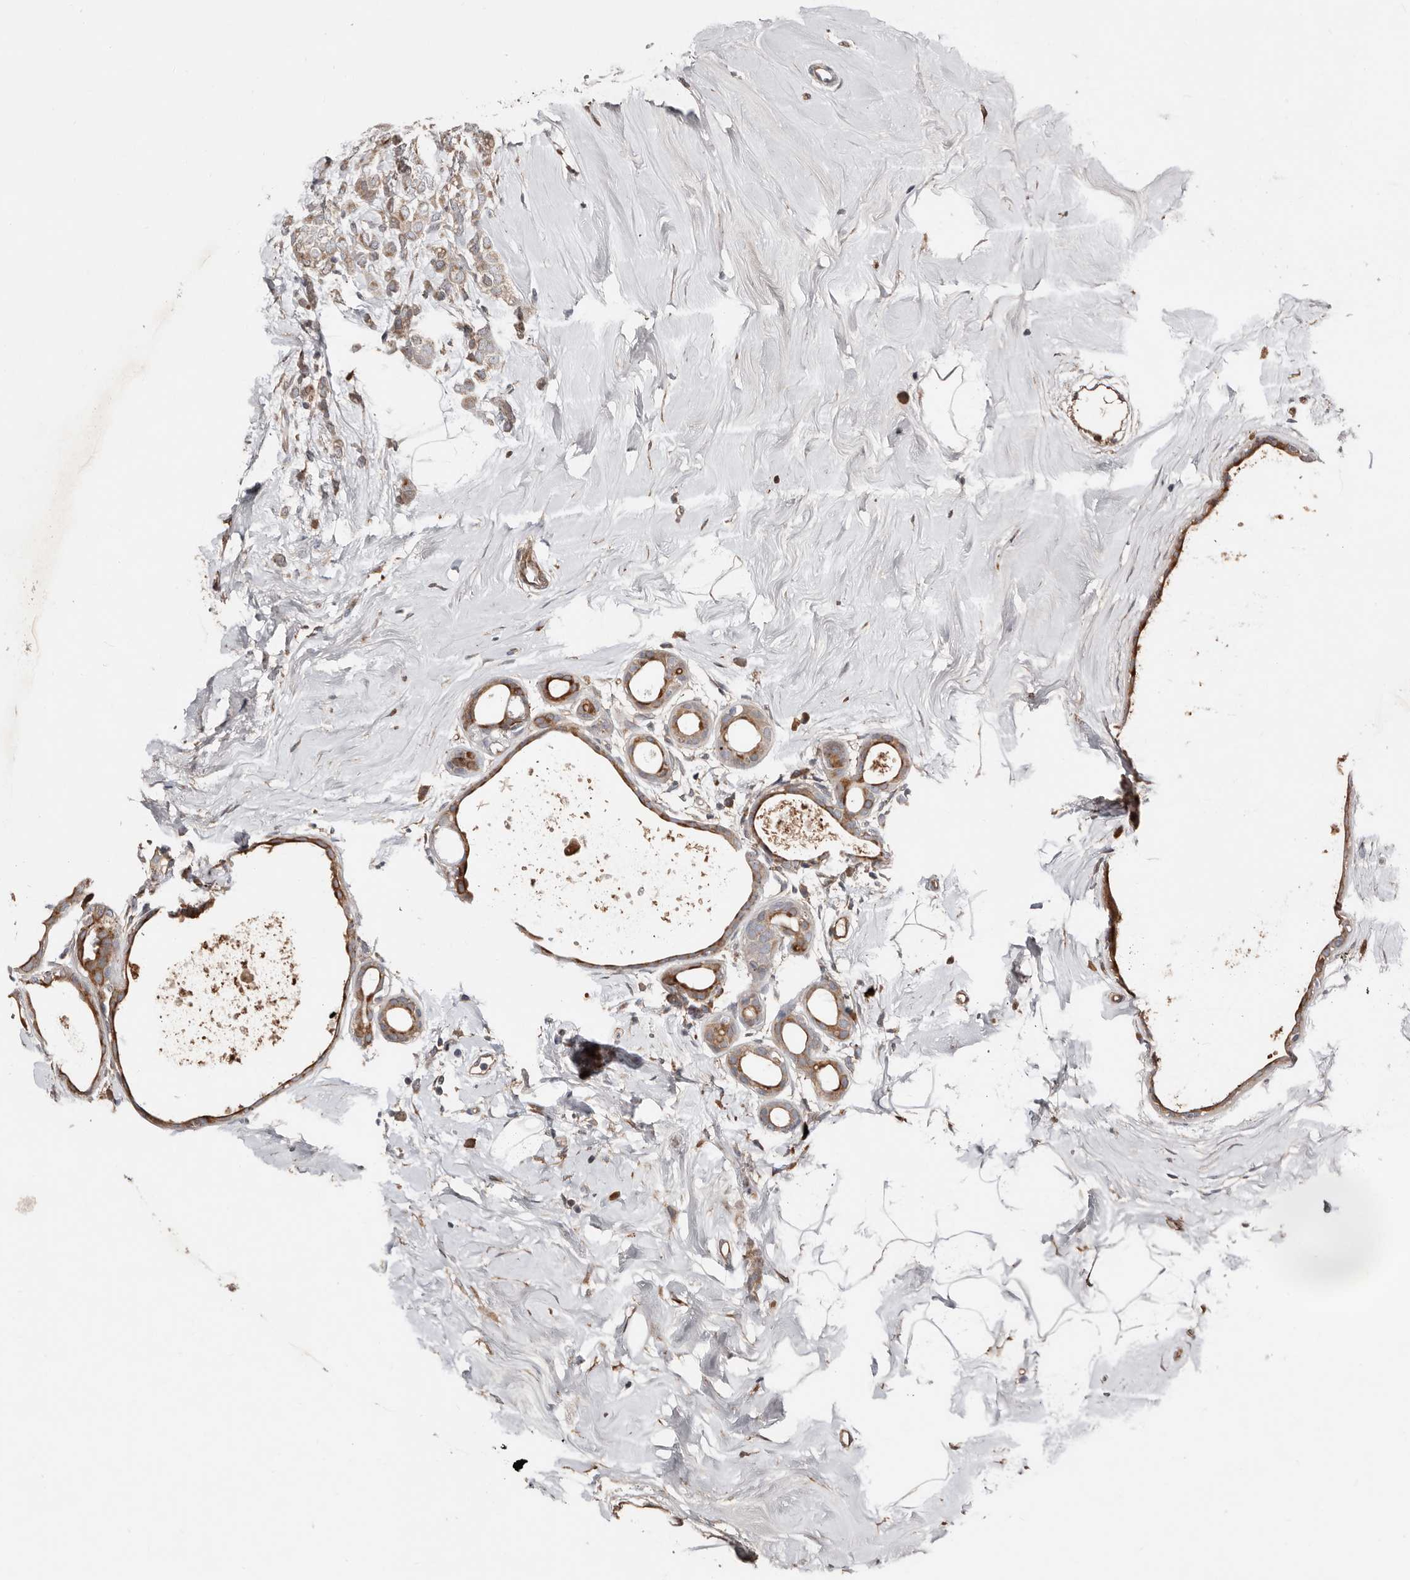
{"staining": {"intensity": "moderate", "quantity": ">75%", "location": "cytoplasmic/membranous"}, "tissue": "breast cancer", "cell_type": "Tumor cells", "image_type": "cancer", "snomed": [{"axis": "morphology", "description": "Lobular carcinoma"}, {"axis": "topography", "description": "Breast"}], "caption": "Immunohistochemical staining of lobular carcinoma (breast) reveals medium levels of moderate cytoplasmic/membranous expression in about >75% of tumor cells.", "gene": "SMYD4", "patient": {"sex": "female", "age": 47}}